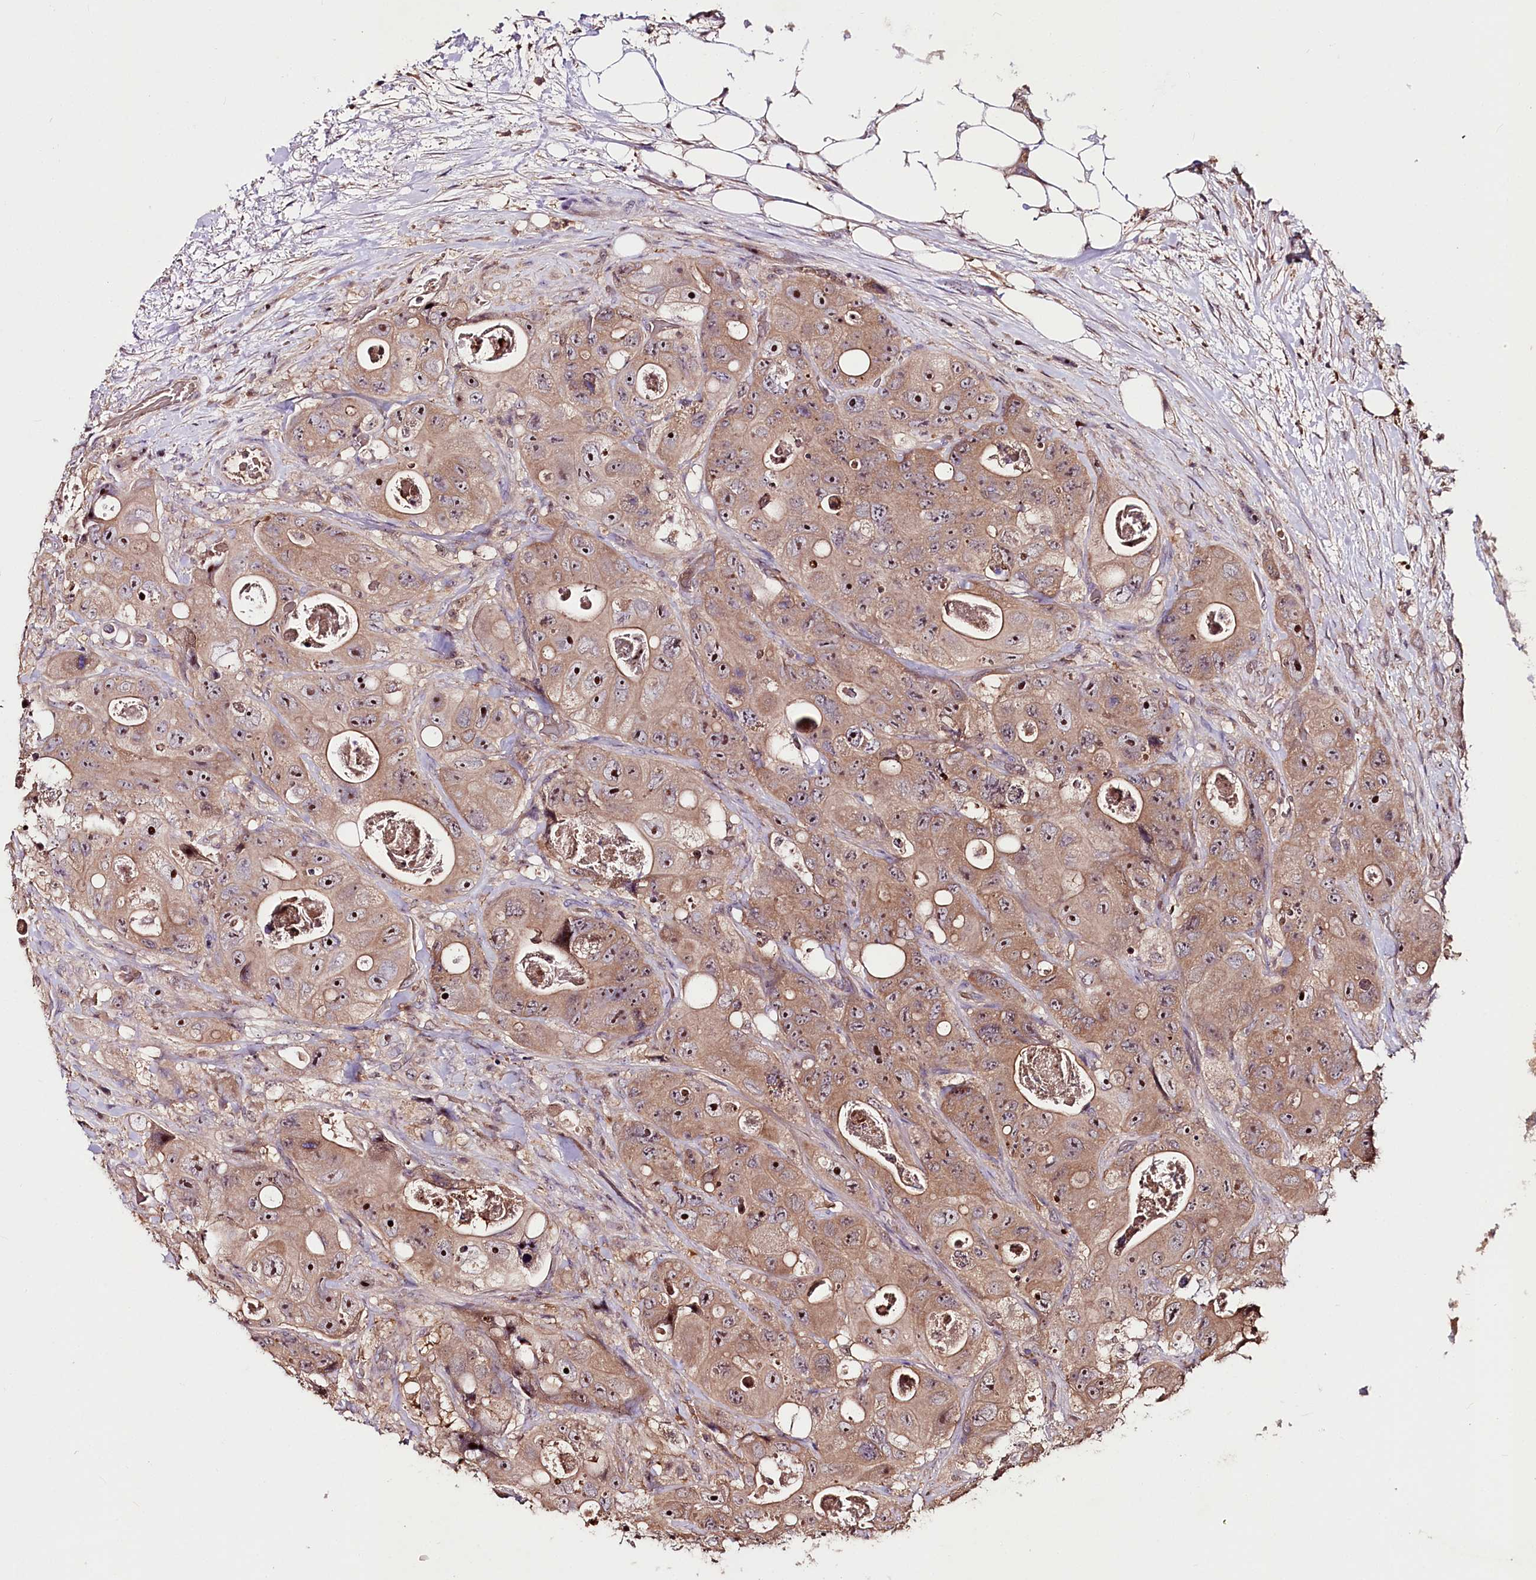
{"staining": {"intensity": "moderate", "quantity": ">75%", "location": "cytoplasmic/membranous,nuclear"}, "tissue": "colorectal cancer", "cell_type": "Tumor cells", "image_type": "cancer", "snomed": [{"axis": "morphology", "description": "Adenocarcinoma, NOS"}, {"axis": "topography", "description": "Colon"}], "caption": "About >75% of tumor cells in human colorectal cancer (adenocarcinoma) exhibit moderate cytoplasmic/membranous and nuclear protein expression as visualized by brown immunohistochemical staining.", "gene": "FAM53B", "patient": {"sex": "female", "age": 46}}